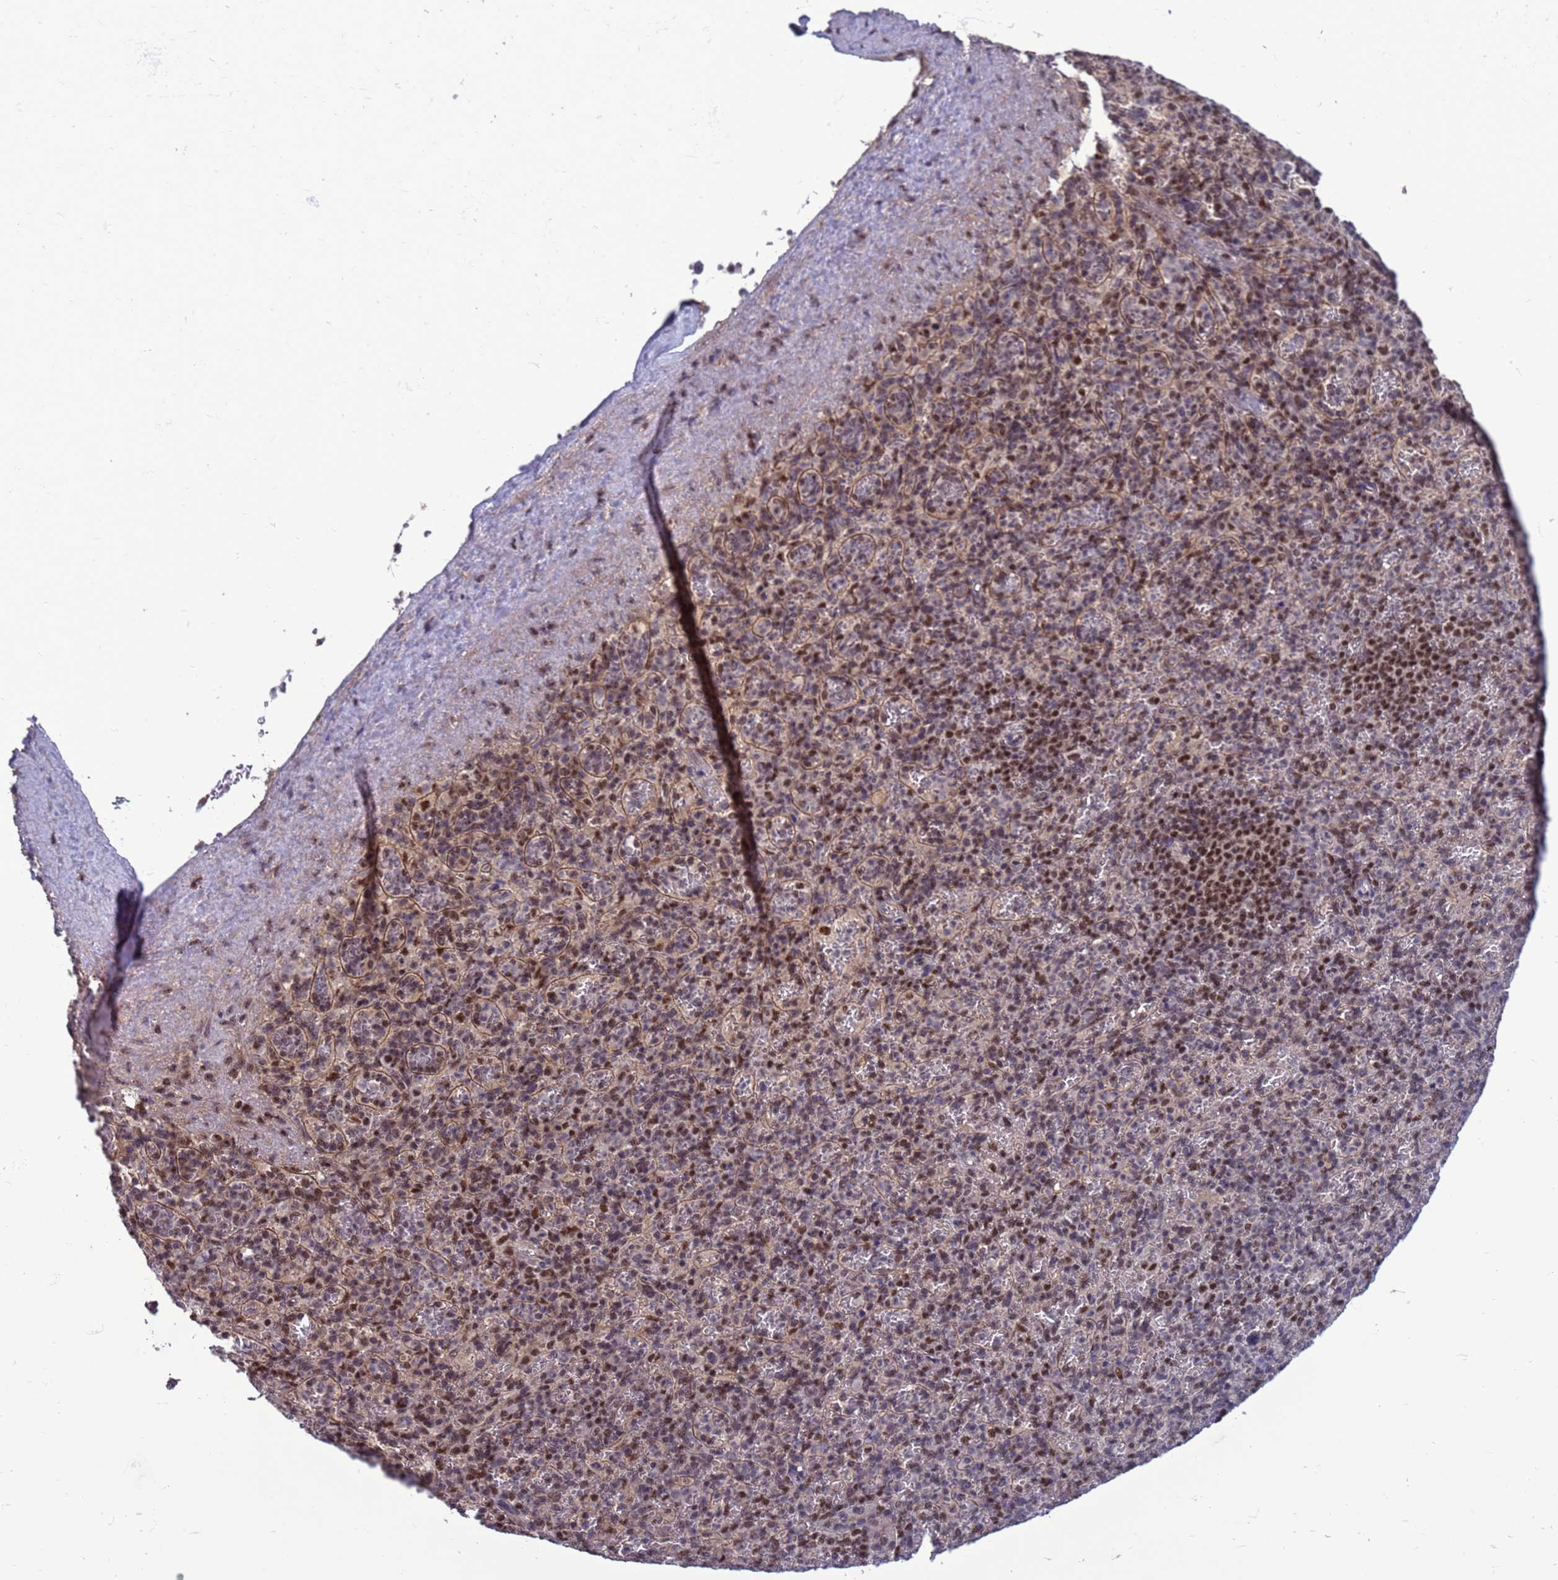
{"staining": {"intensity": "moderate", "quantity": "25%-75%", "location": "nuclear"}, "tissue": "spleen", "cell_type": "Cells in red pulp", "image_type": "normal", "snomed": [{"axis": "morphology", "description": "Normal tissue, NOS"}, {"axis": "topography", "description": "Spleen"}], "caption": "High-magnification brightfield microscopy of unremarkable spleen stained with DAB (brown) and counterstained with hematoxylin (blue). cells in red pulp exhibit moderate nuclear positivity is identified in about25%-75% of cells.", "gene": "NSL1", "patient": {"sex": "female", "age": 74}}